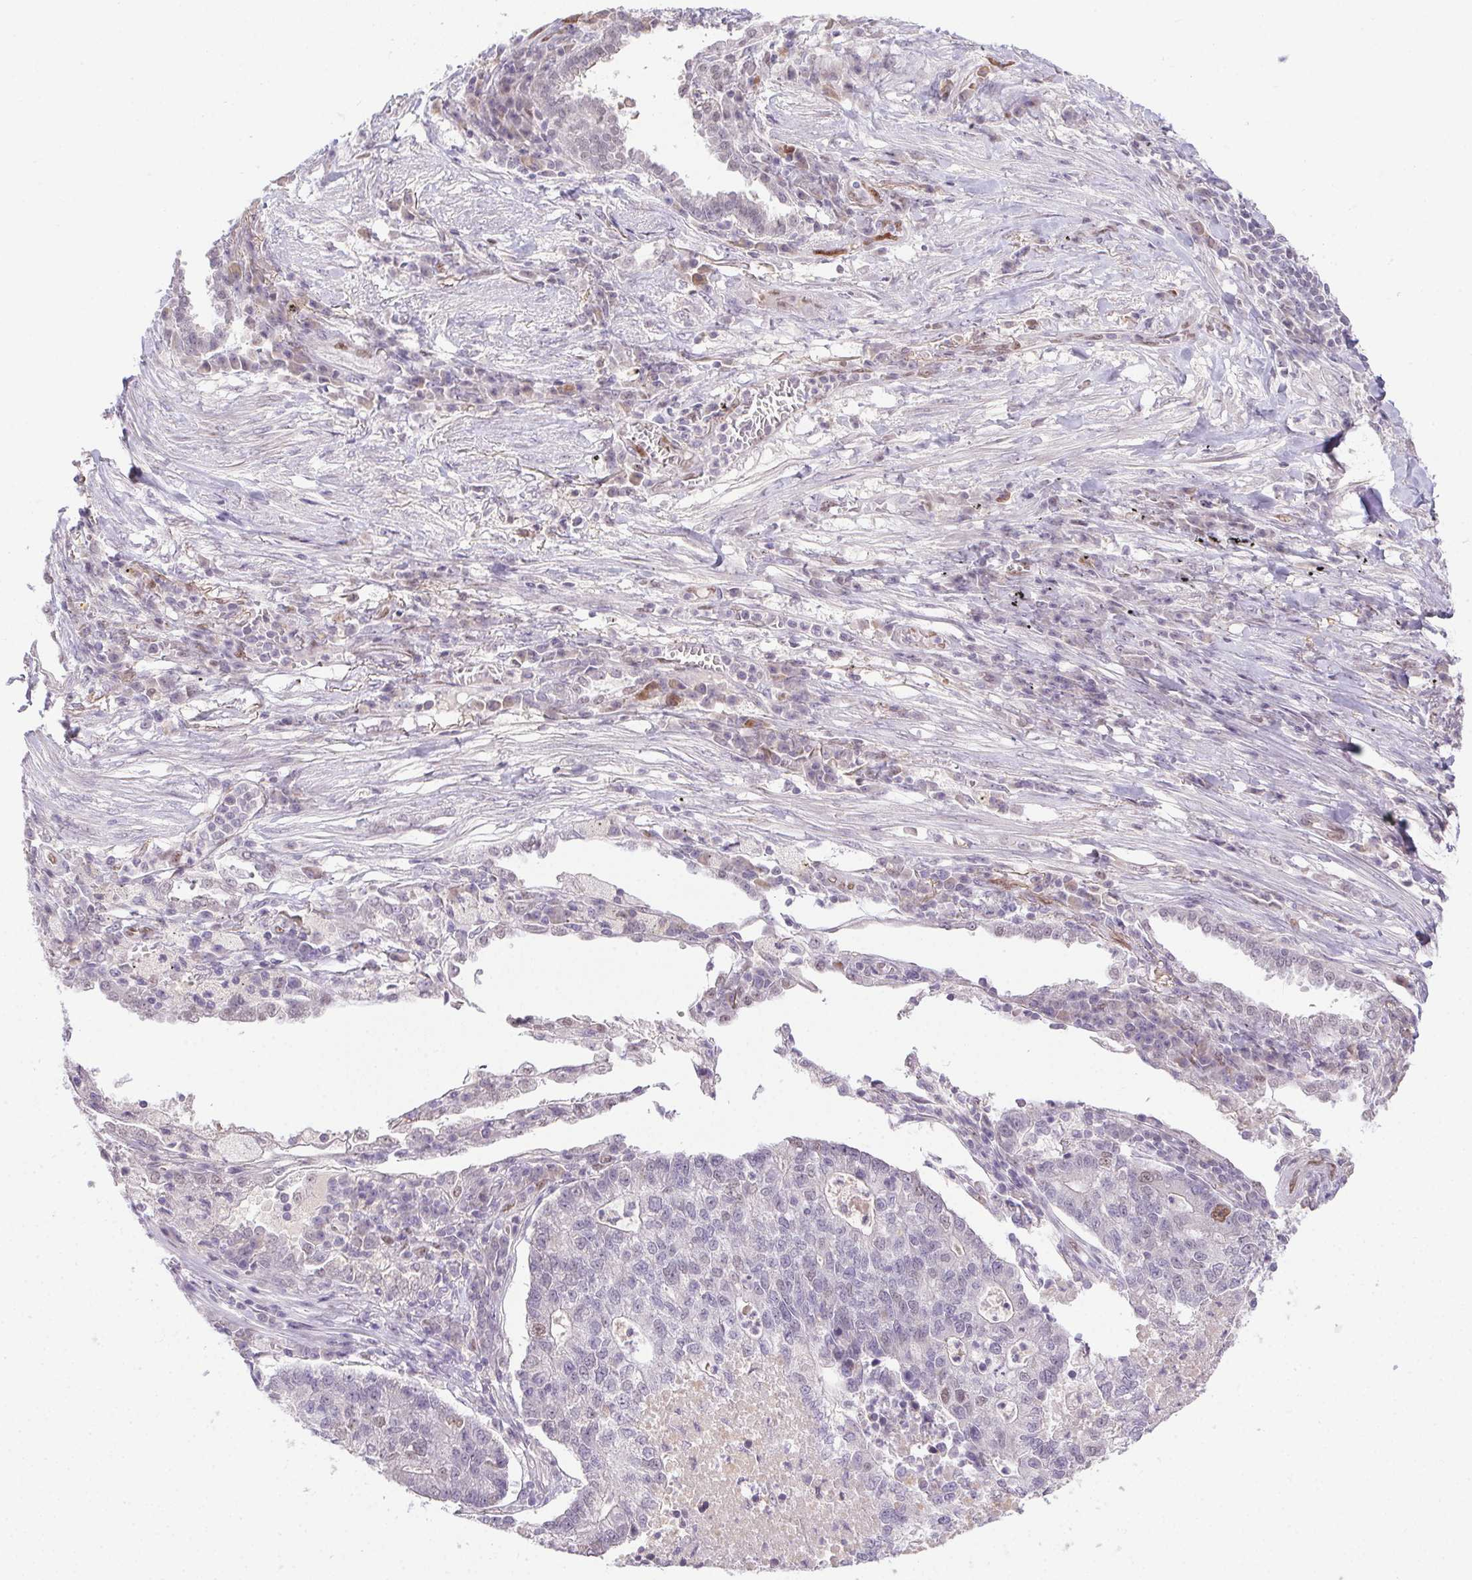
{"staining": {"intensity": "weak", "quantity": "<25%", "location": "nuclear"}, "tissue": "lung cancer", "cell_type": "Tumor cells", "image_type": "cancer", "snomed": [{"axis": "morphology", "description": "Adenocarcinoma, NOS"}, {"axis": "topography", "description": "Lung"}], "caption": "Immunohistochemistry image of human lung adenocarcinoma stained for a protein (brown), which exhibits no staining in tumor cells.", "gene": "SP9", "patient": {"sex": "male", "age": 57}}